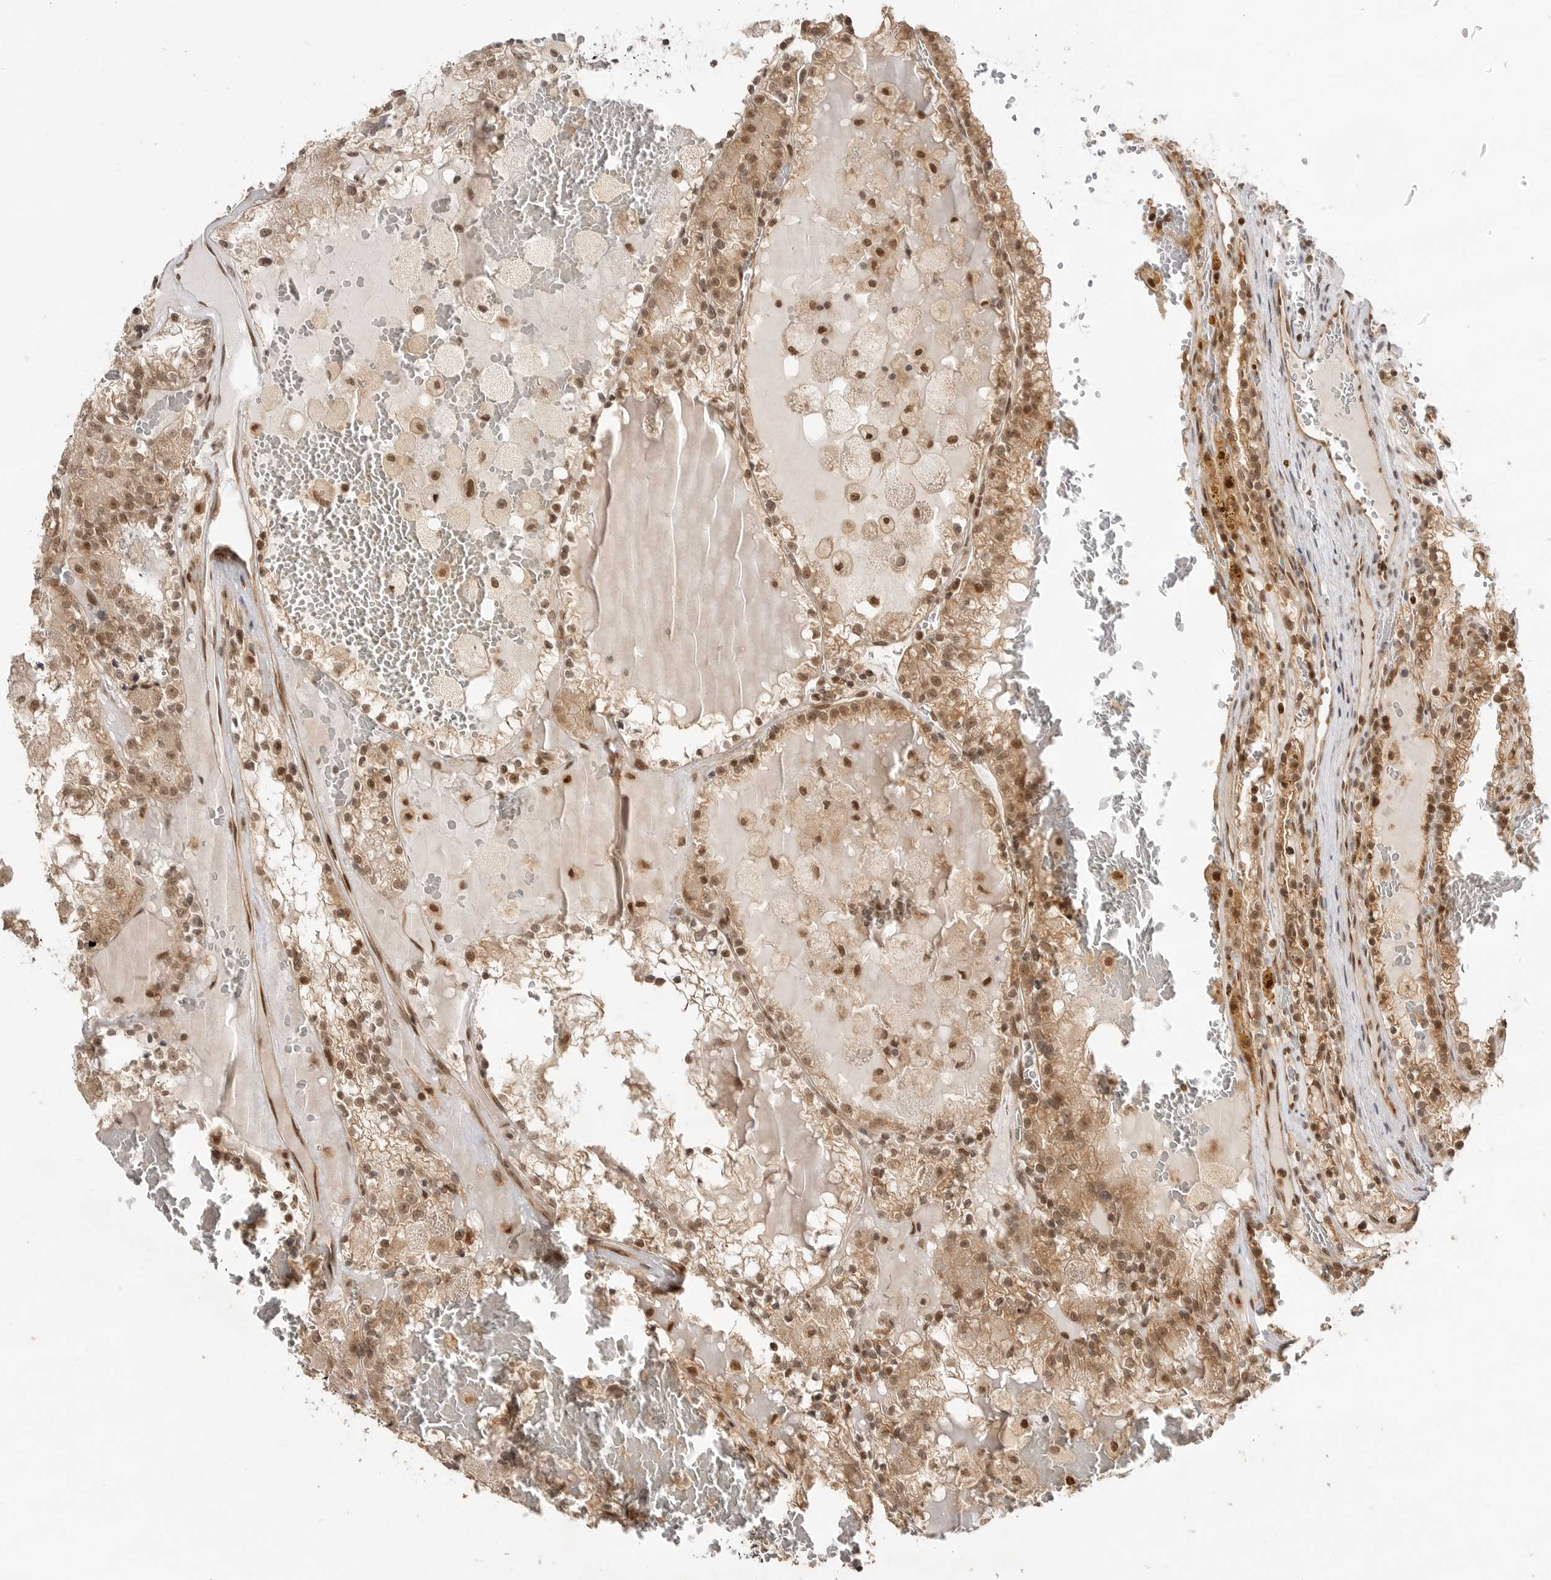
{"staining": {"intensity": "moderate", "quantity": ">75%", "location": "cytoplasmic/membranous,nuclear"}, "tissue": "renal cancer", "cell_type": "Tumor cells", "image_type": "cancer", "snomed": [{"axis": "morphology", "description": "Adenocarcinoma, NOS"}, {"axis": "topography", "description": "Kidney"}], "caption": "Moderate cytoplasmic/membranous and nuclear positivity is present in approximately >75% of tumor cells in renal adenocarcinoma.", "gene": "ALKAL1", "patient": {"sex": "female", "age": 56}}